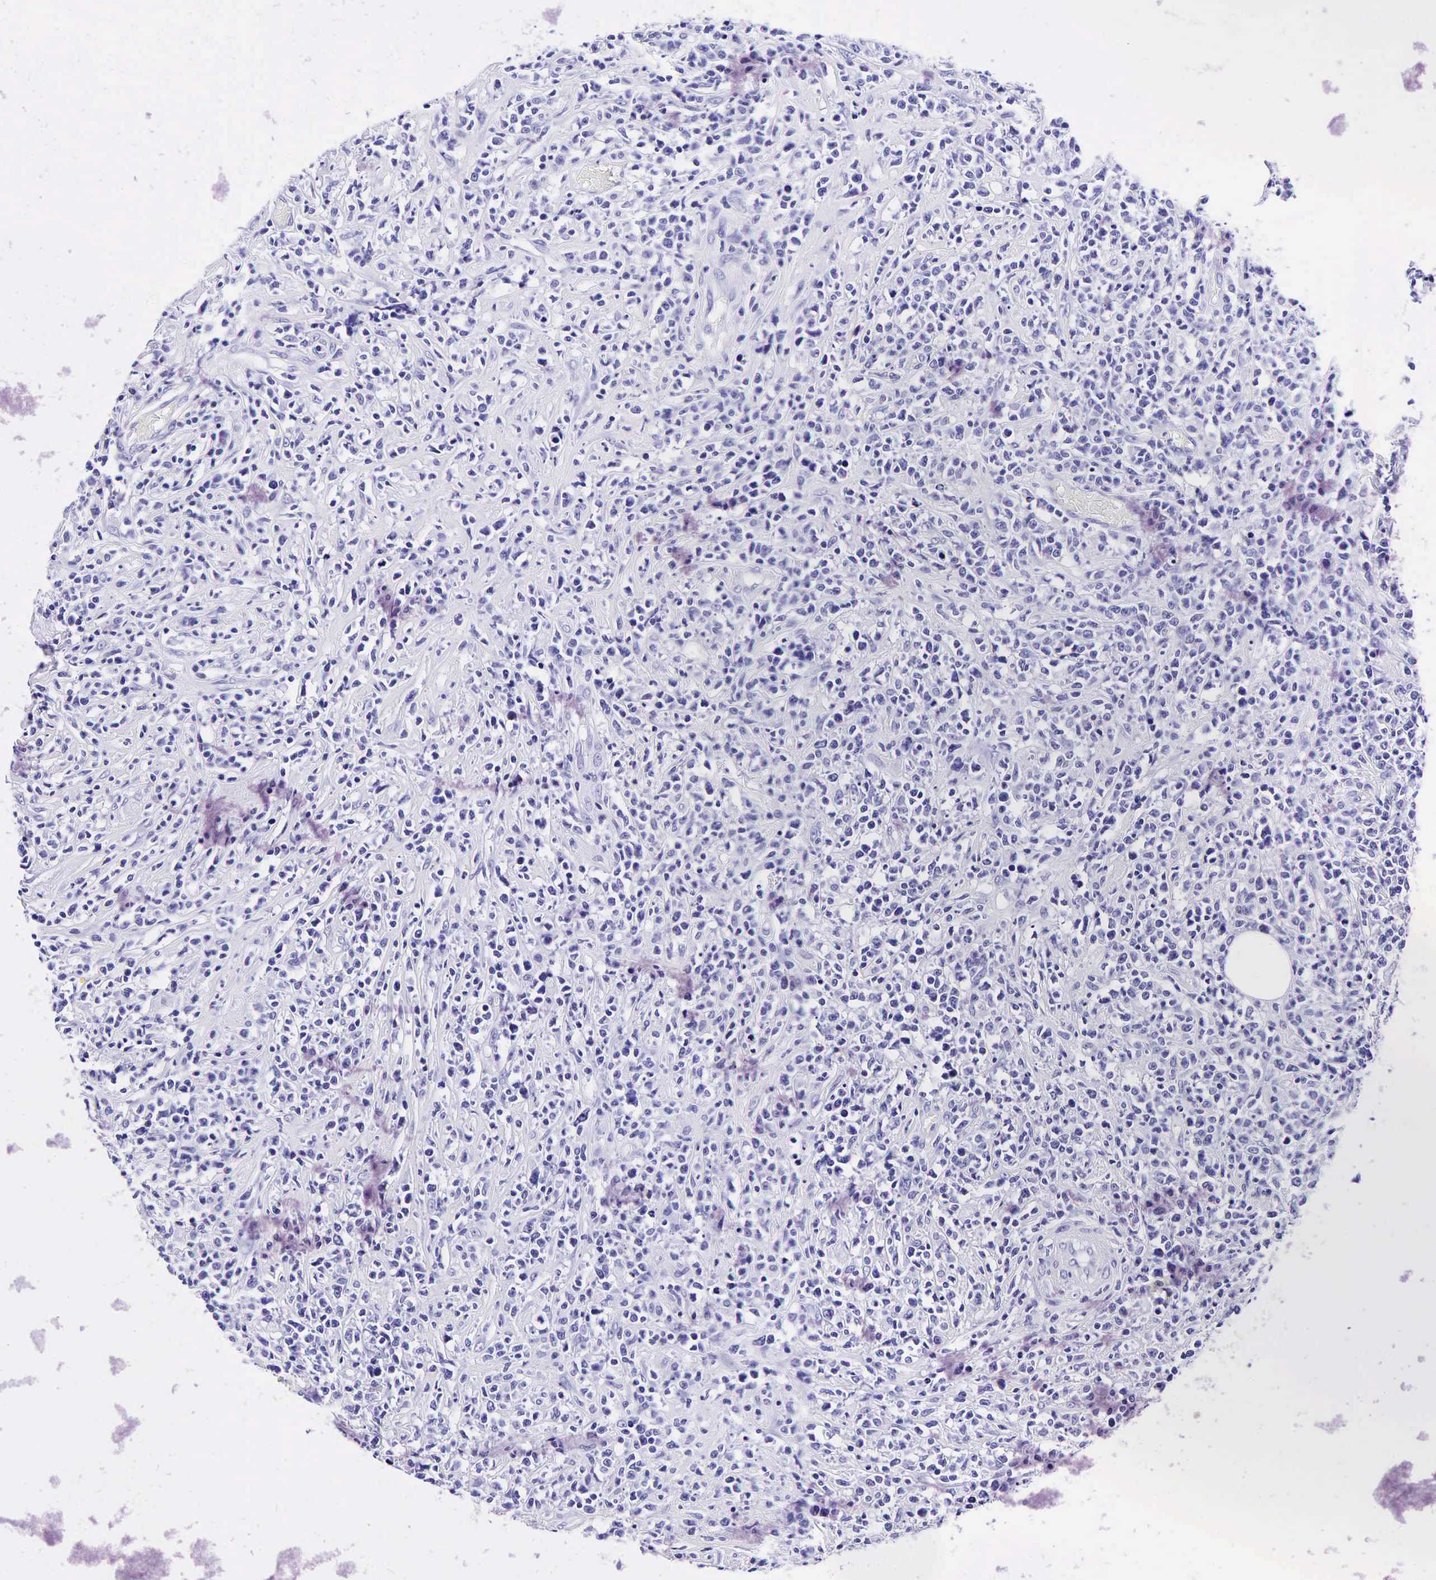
{"staining": {"intensity": "negative", "quantity": "none", "location": "none"}, "tissue": "lymphoma", "cell_type": "Tumor cells", "image_type": "cancer", "snomed": [{"axis": "morphology", "description": "Malignant lymphoma, non-Hodgkin's type, High grade"}, {"axis": "topography", "description": "Colon"}], "caption": "High magnification brightfield microscopy of high-grade malignant lymphoma, non-Hodgkin's type stained with DAB (3,3'-diaminobenzidine) (brown) and counterstained with hematoxylin (blue): tumor cells show no significant expression. The staining was performed using DAB to visualize the protein expression in brown, while the nuclei were stained in blue with hematoxylin (Magnification: 20x).", "gene": "GCG", "patient": {"sex": "male", "age": 82}}